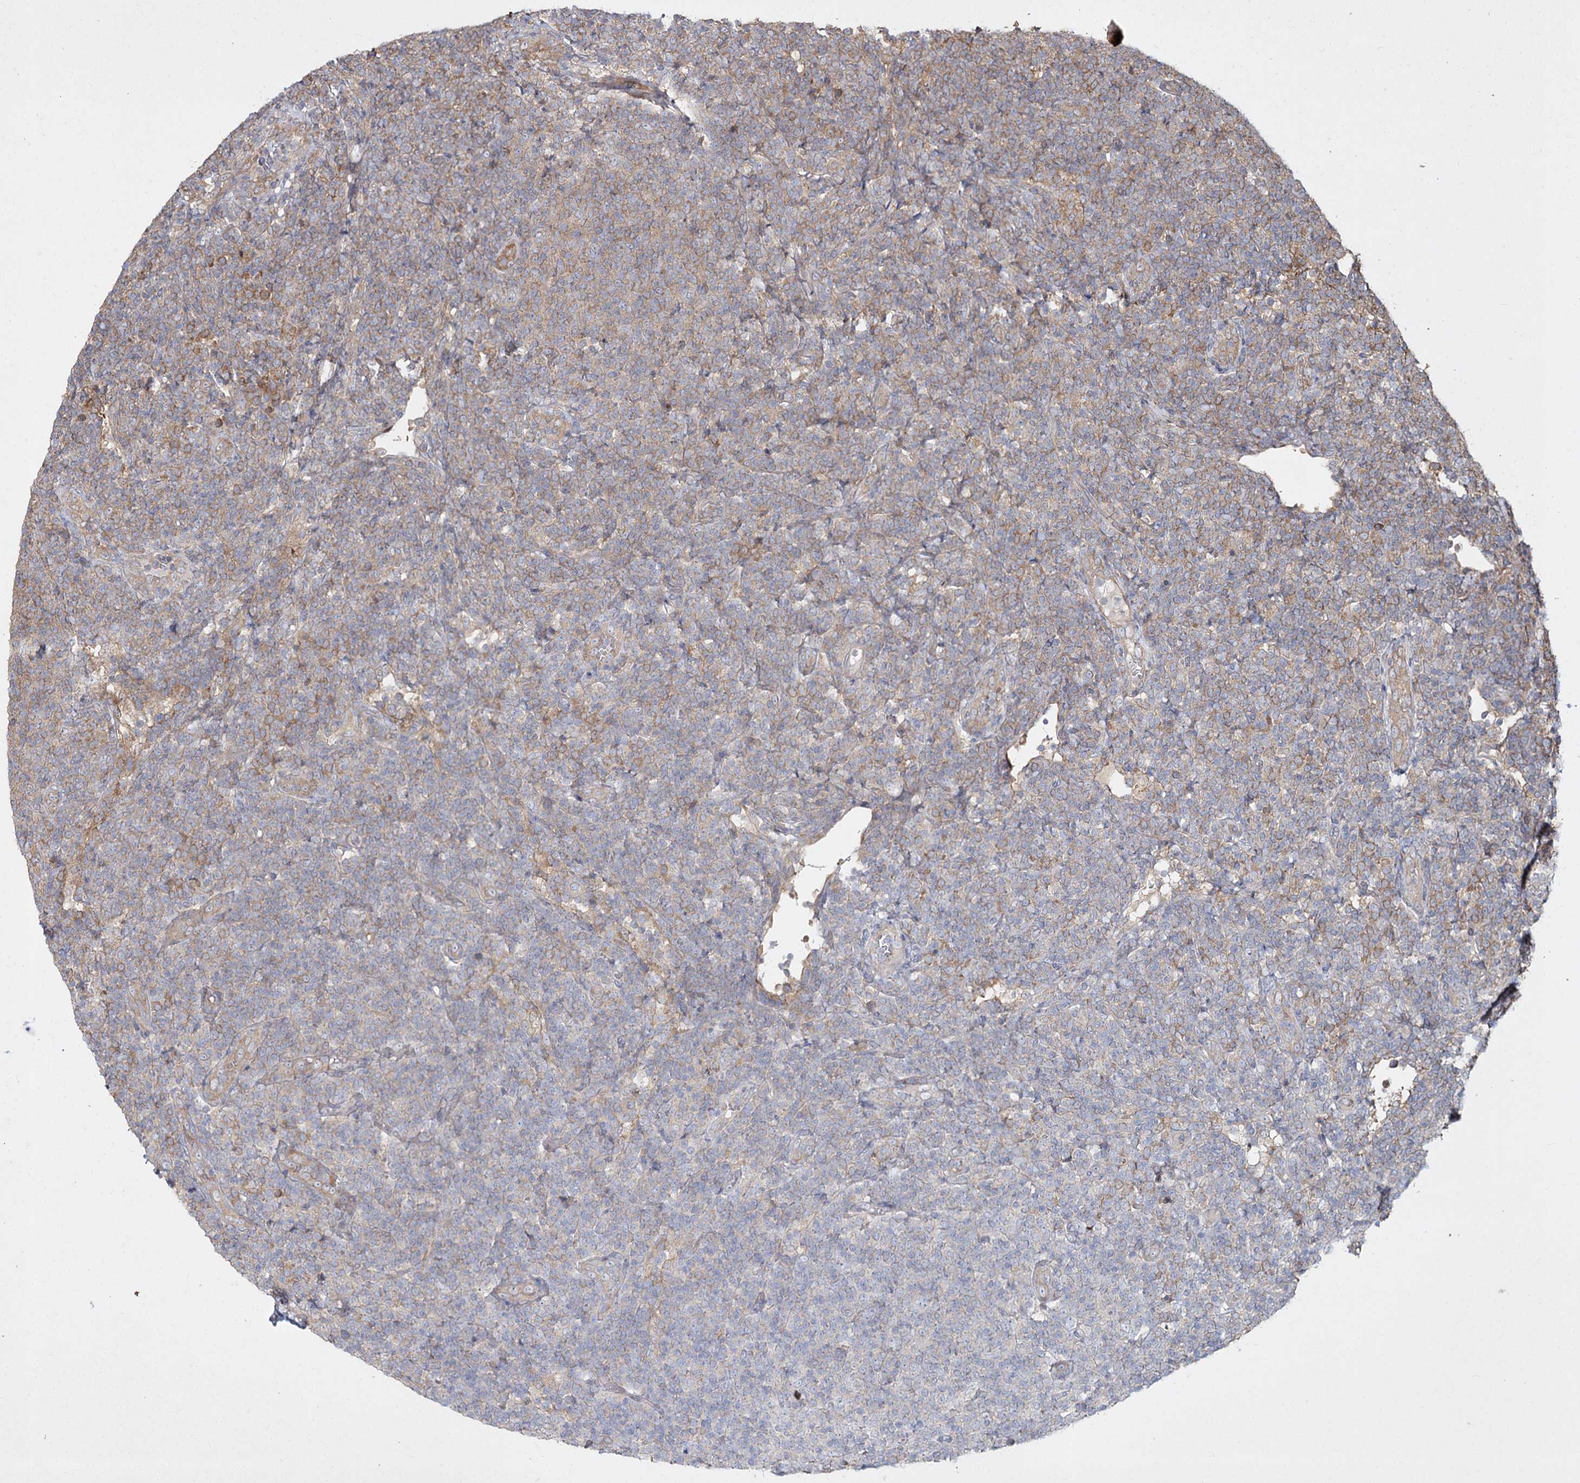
{"staining": {"intensity": "negative", "quantity": "none", "location": "none"}, "tissue": "lymphoma", "cell_type": "Tumor cells", "image_type": "cancer", "snomed": [{"axis": "morphology", "description": "Malignant lymphoma, non-Hodgkin's type, Low grade"}, {"axis": "topography", "description": "Lymph node"}], "caption": "The IHC micrograph has no significant expression in tumor cells of lymphoma tissue. Brightfield microscopy of immunohistochemistry stained with DAB (brown) and hematoxylin (blue), captured at high magnification.", "gene": "SH3TC1", "patient": {"sex": "male", "age": 66}}